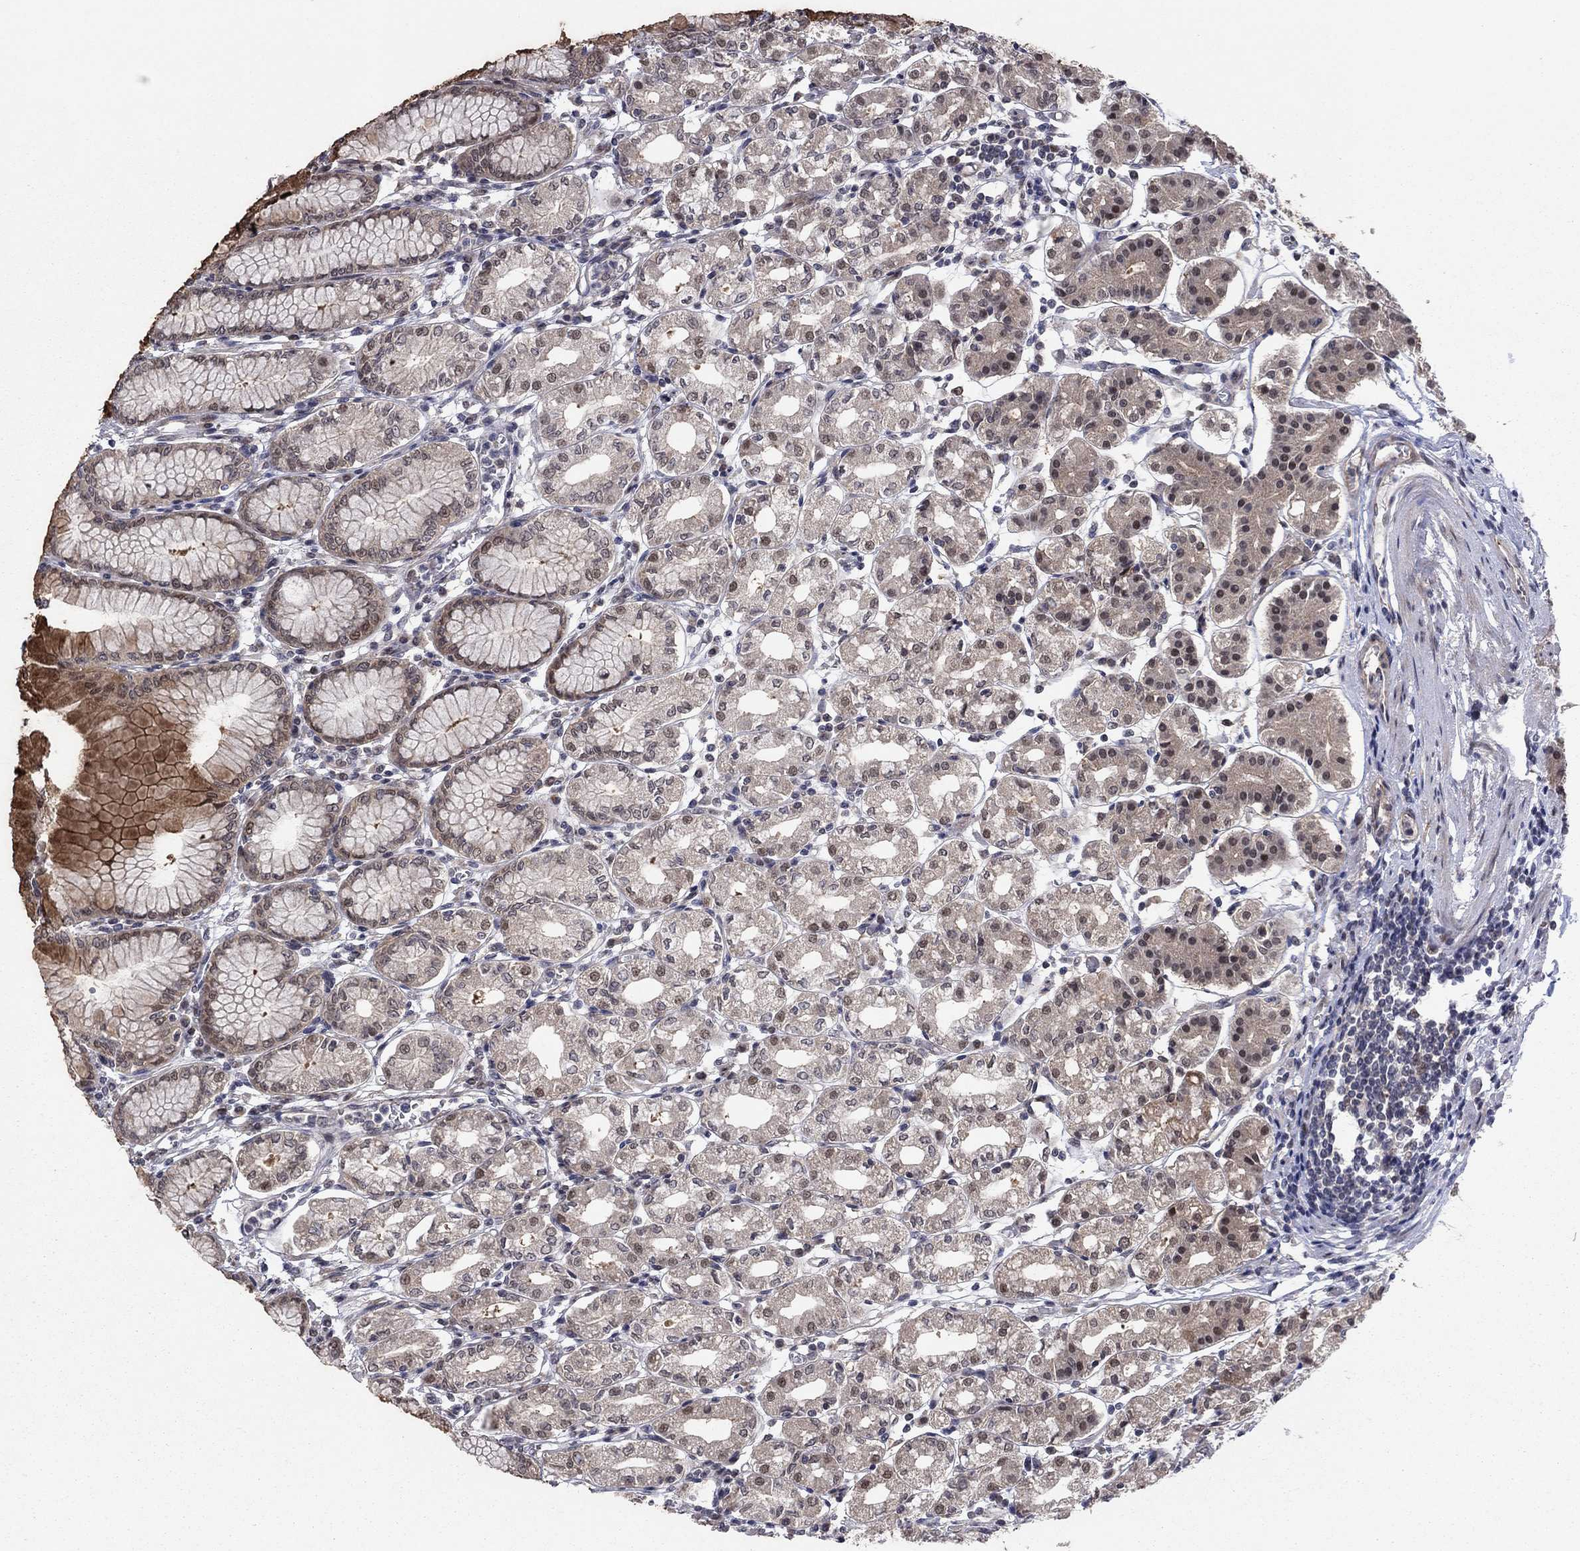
{"staining": {"intensity": "moderate", "quantity": "<25%", "location": "cytoplasmic/membranous,nuclear"}, "tissue": "stomach", "cell_type": "Glandular cells", "image_type": "normal", "snomed": [{"axis": "morphology", "description": "Normal tissue, NOS"}, {"axis": "topography", "description": "Skeletal muscle"}, {"axis": "topography", "description": "Stomach"}], "caption": "The photomicrograph reveals immunohistochemical staining of normal stomach. There is moderate cytoplasmic/membranous,nuclear positivity is present in approximately <25% of glandular cells. (DAB (3,3'-diaminobenzidine) = brown stain, brightfield microscopy at high magnification).", "gene": "PSMC1", "patient": {"sex": "female", "age": 57}}